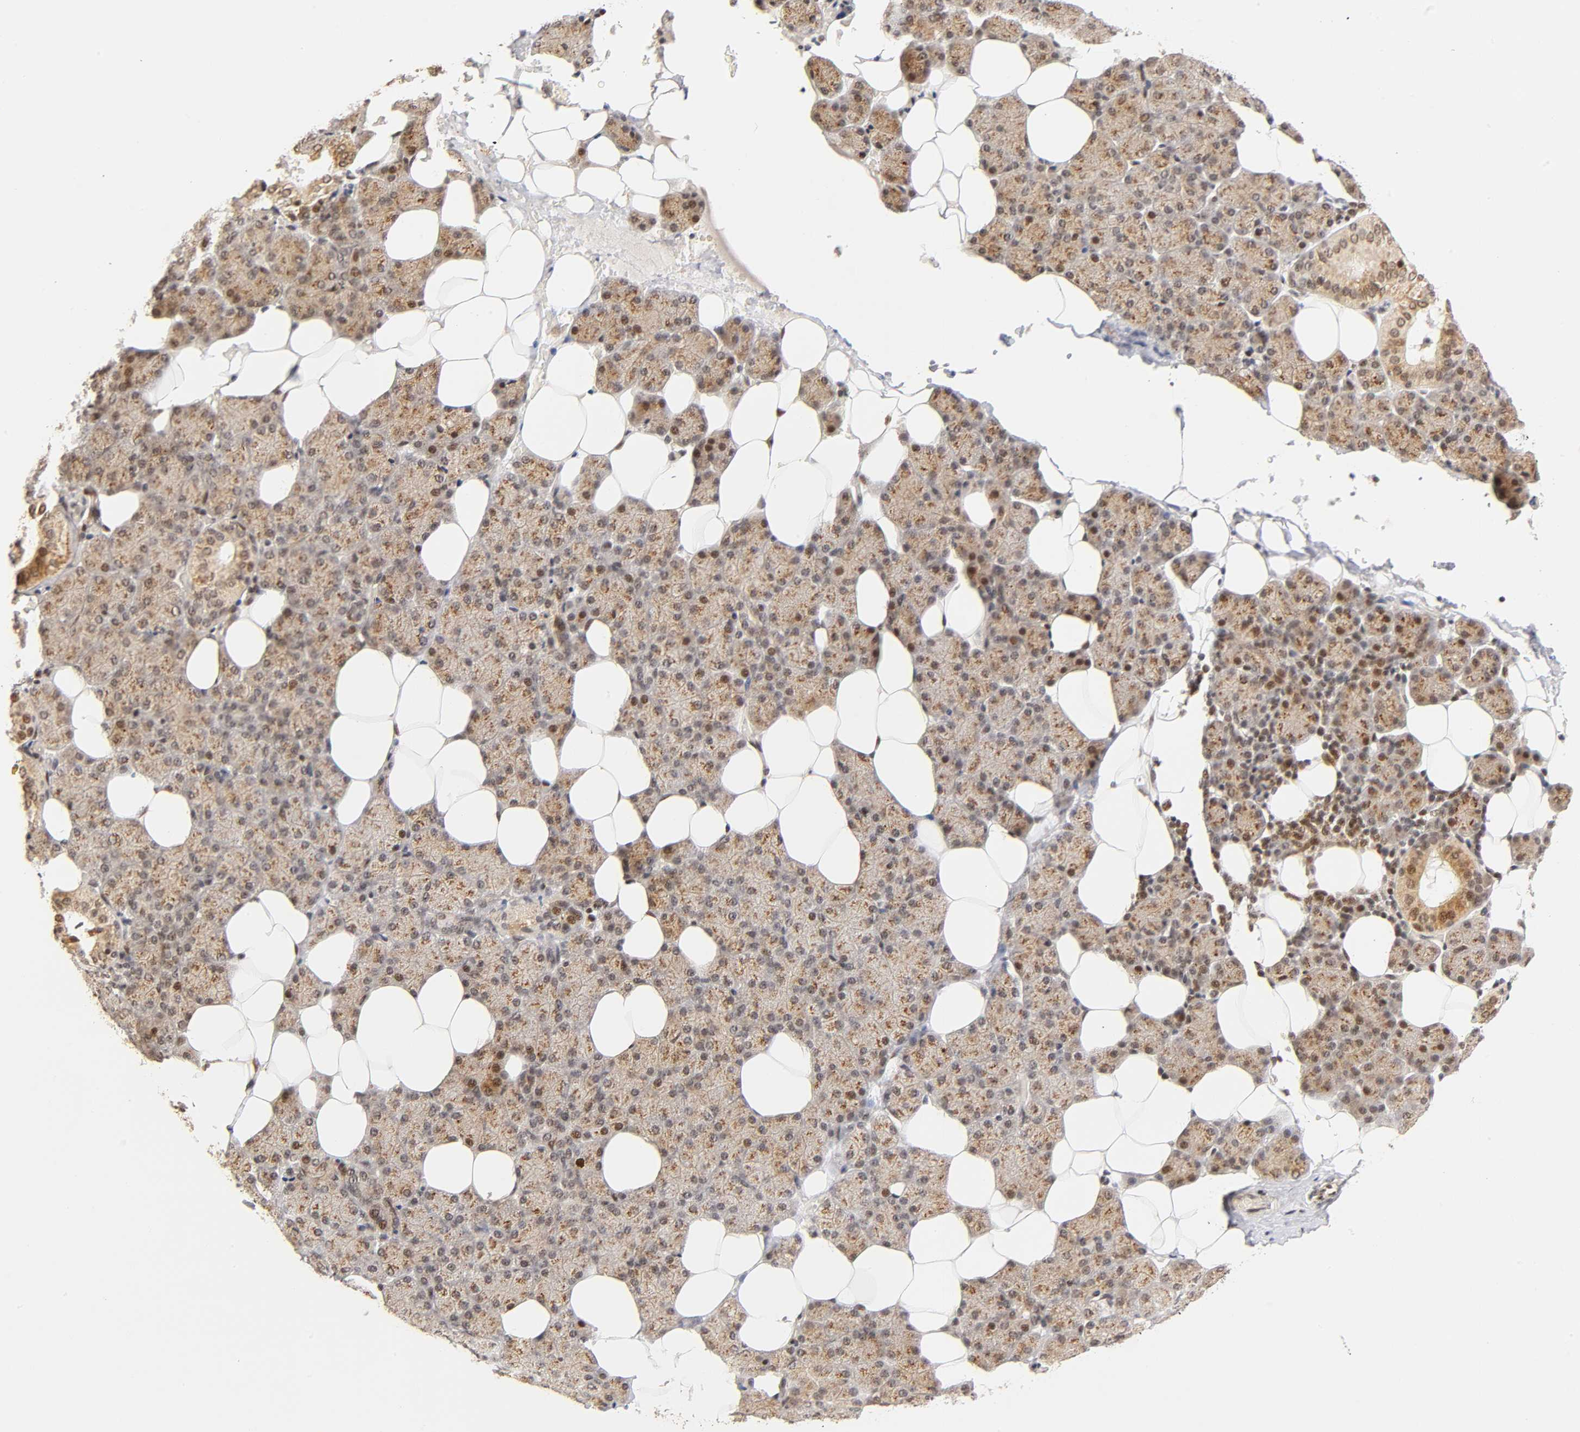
{"staining": {"intensity": "moderate", "quantity": ">75%", "location": "cytoplasmic/membranous,nuclear"}, "tissue": "salivary gland", "cell_type": "Glandular cells", "image_type": "normal", "snomed": [{"axis": "morphology", "description": "Normal tissue, NOS"}, {"axis": "topography", "description": "Lymph node"}, {"axis": "topography", "description": "Salivary gland"}], "caption": "Immunohistochemistry of unremarkable salivary gland displays medium levels of moderate cytoplasmic/membranous,nuclear staining in approximately >75% of glandular cells. Nuclei are stained in blue.", "gene": "TAF10", "patient": {"sex": "male", "age": 8}}